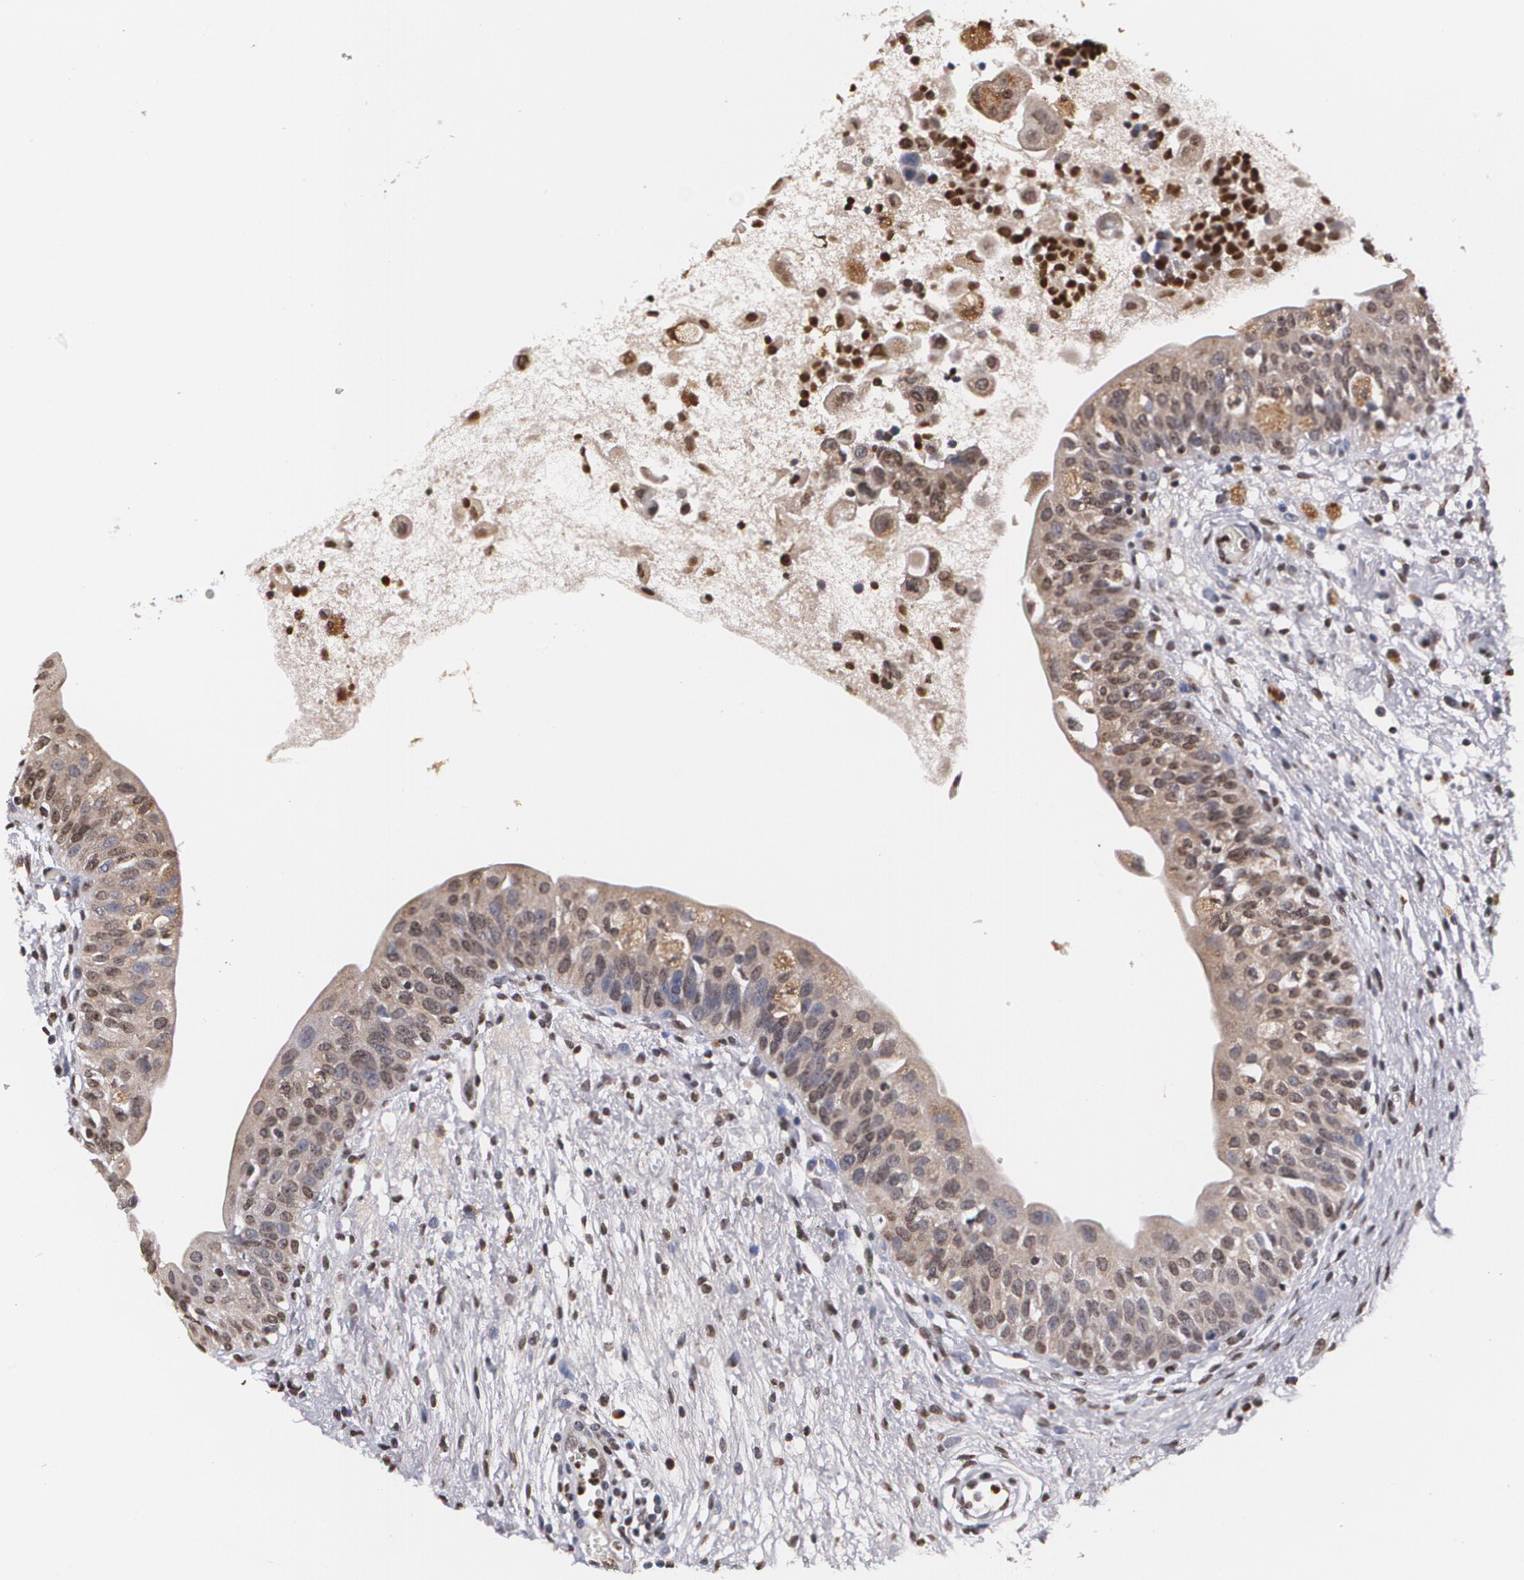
{"staining": {"intensity": "strong", "quantity": ">75%", "location": "cytoplasmic/membranous,nuclear"}, "tissue": "urinary bladder", "cell_type": "Urothelial cells", "image_type": "normal", "snomed": [{"axis": "morphology", "description": "Normal tissue, NOS"}, {"axis": "topography", "description": "Urinary bladder"}], "caption": "A high amount of strong cytoplasmic/membranous,nuclear positivity is seen in approximately >75% of urothelial cells in normal urinary bladder. (DAB (3,3'-diaminobenzidine) = brown stain, brightfield microscopy at high magnification).", "gene": "MVP", "patient": {"sex": "female", "age": 55}}